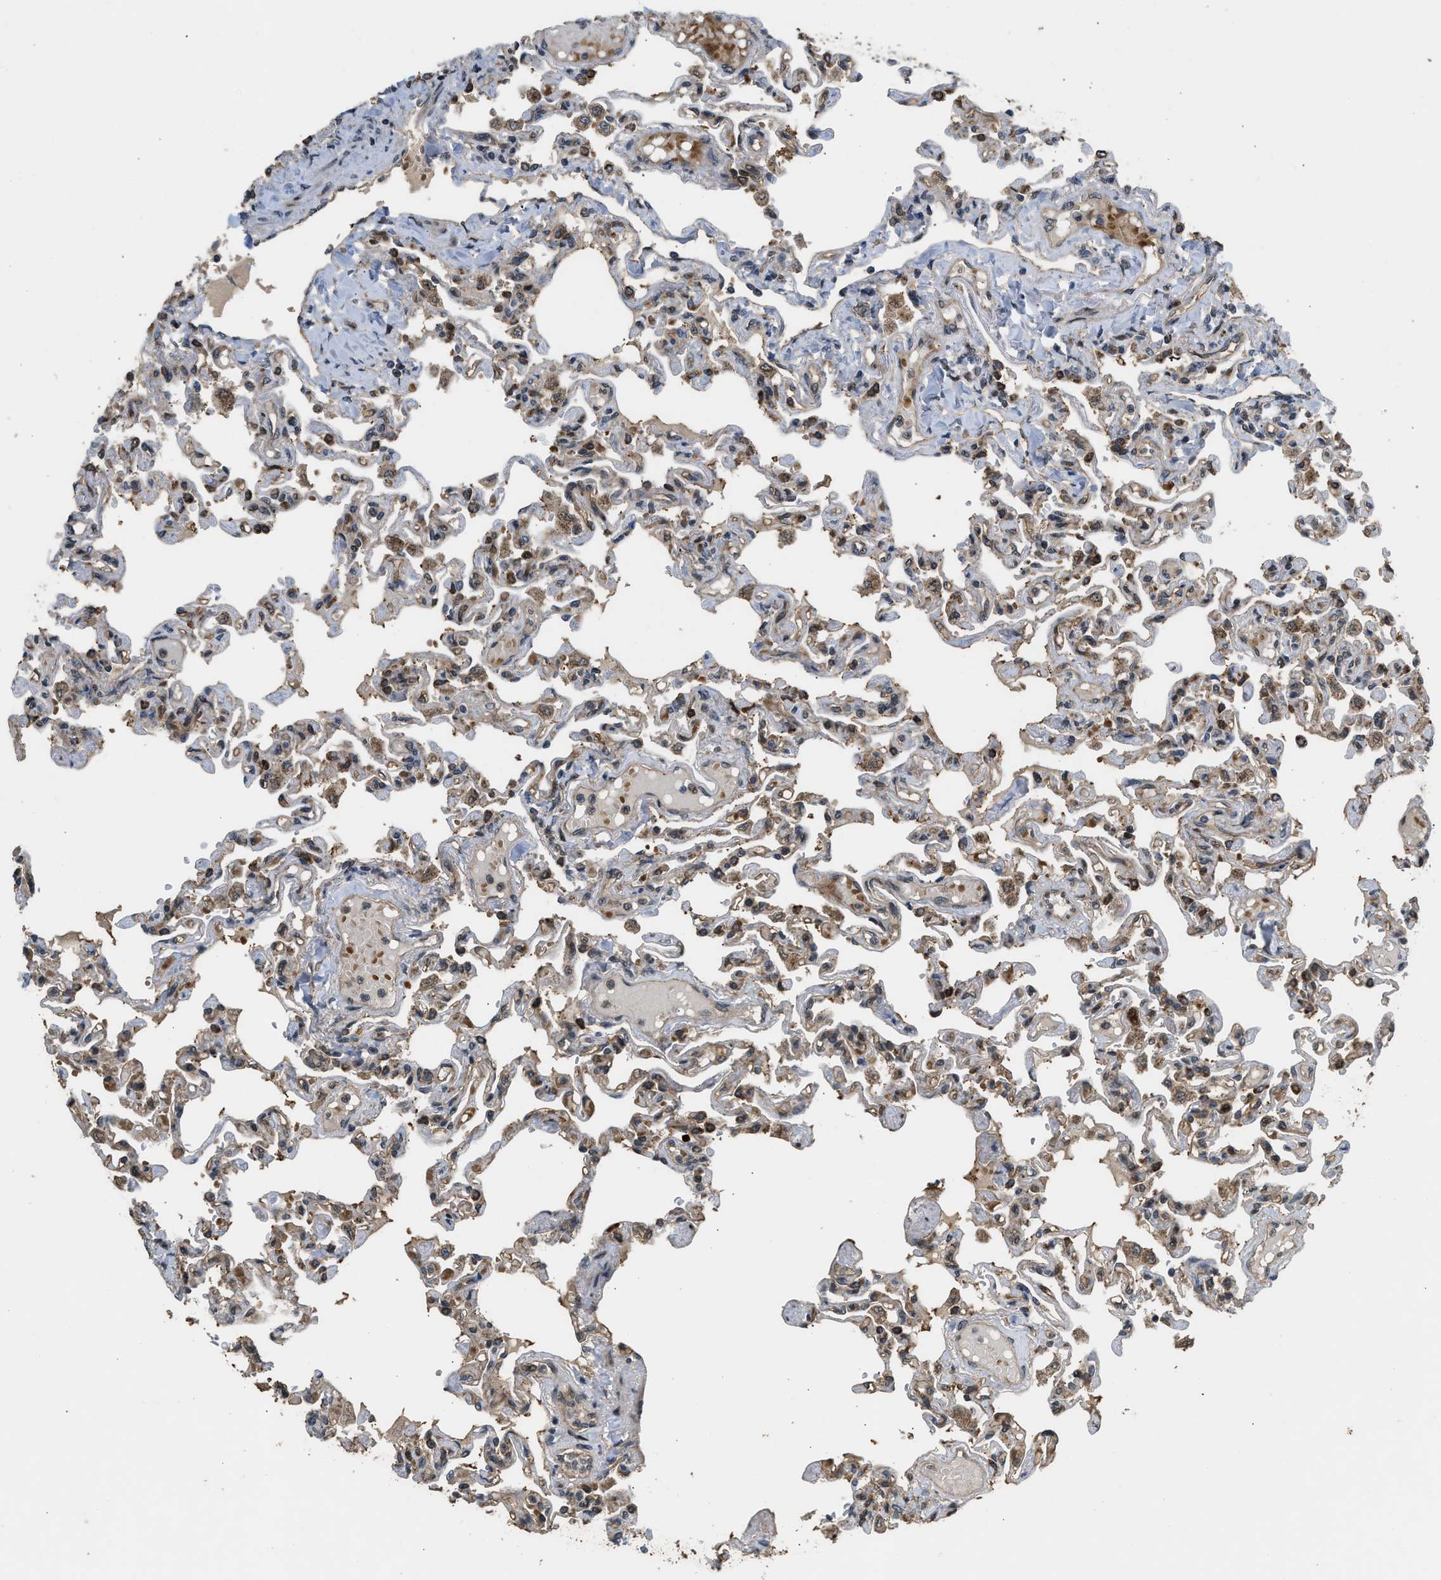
{"staining": {"intensity": "moderate", "quantity": "25%-75%", "location": "cytoplasmic/membranous,nuclear"}, "tissue": "lung", "cell_type": "Alveolar cells", "image_type": "normal", "snomed": [{"axis": "morphology", "description": "Normal tissue, NOS"}, {"axis": "topography", "description": "Lung"}], "caption": "Immunohistochemical staining of normal human lung demonstrates medium levels of moderate cytoplasmic/membranous,nuclear positivity in about 25%-75% of alveolar cells.", "gene": "GET1", "patient": {"sex": "male", "age": 21}}